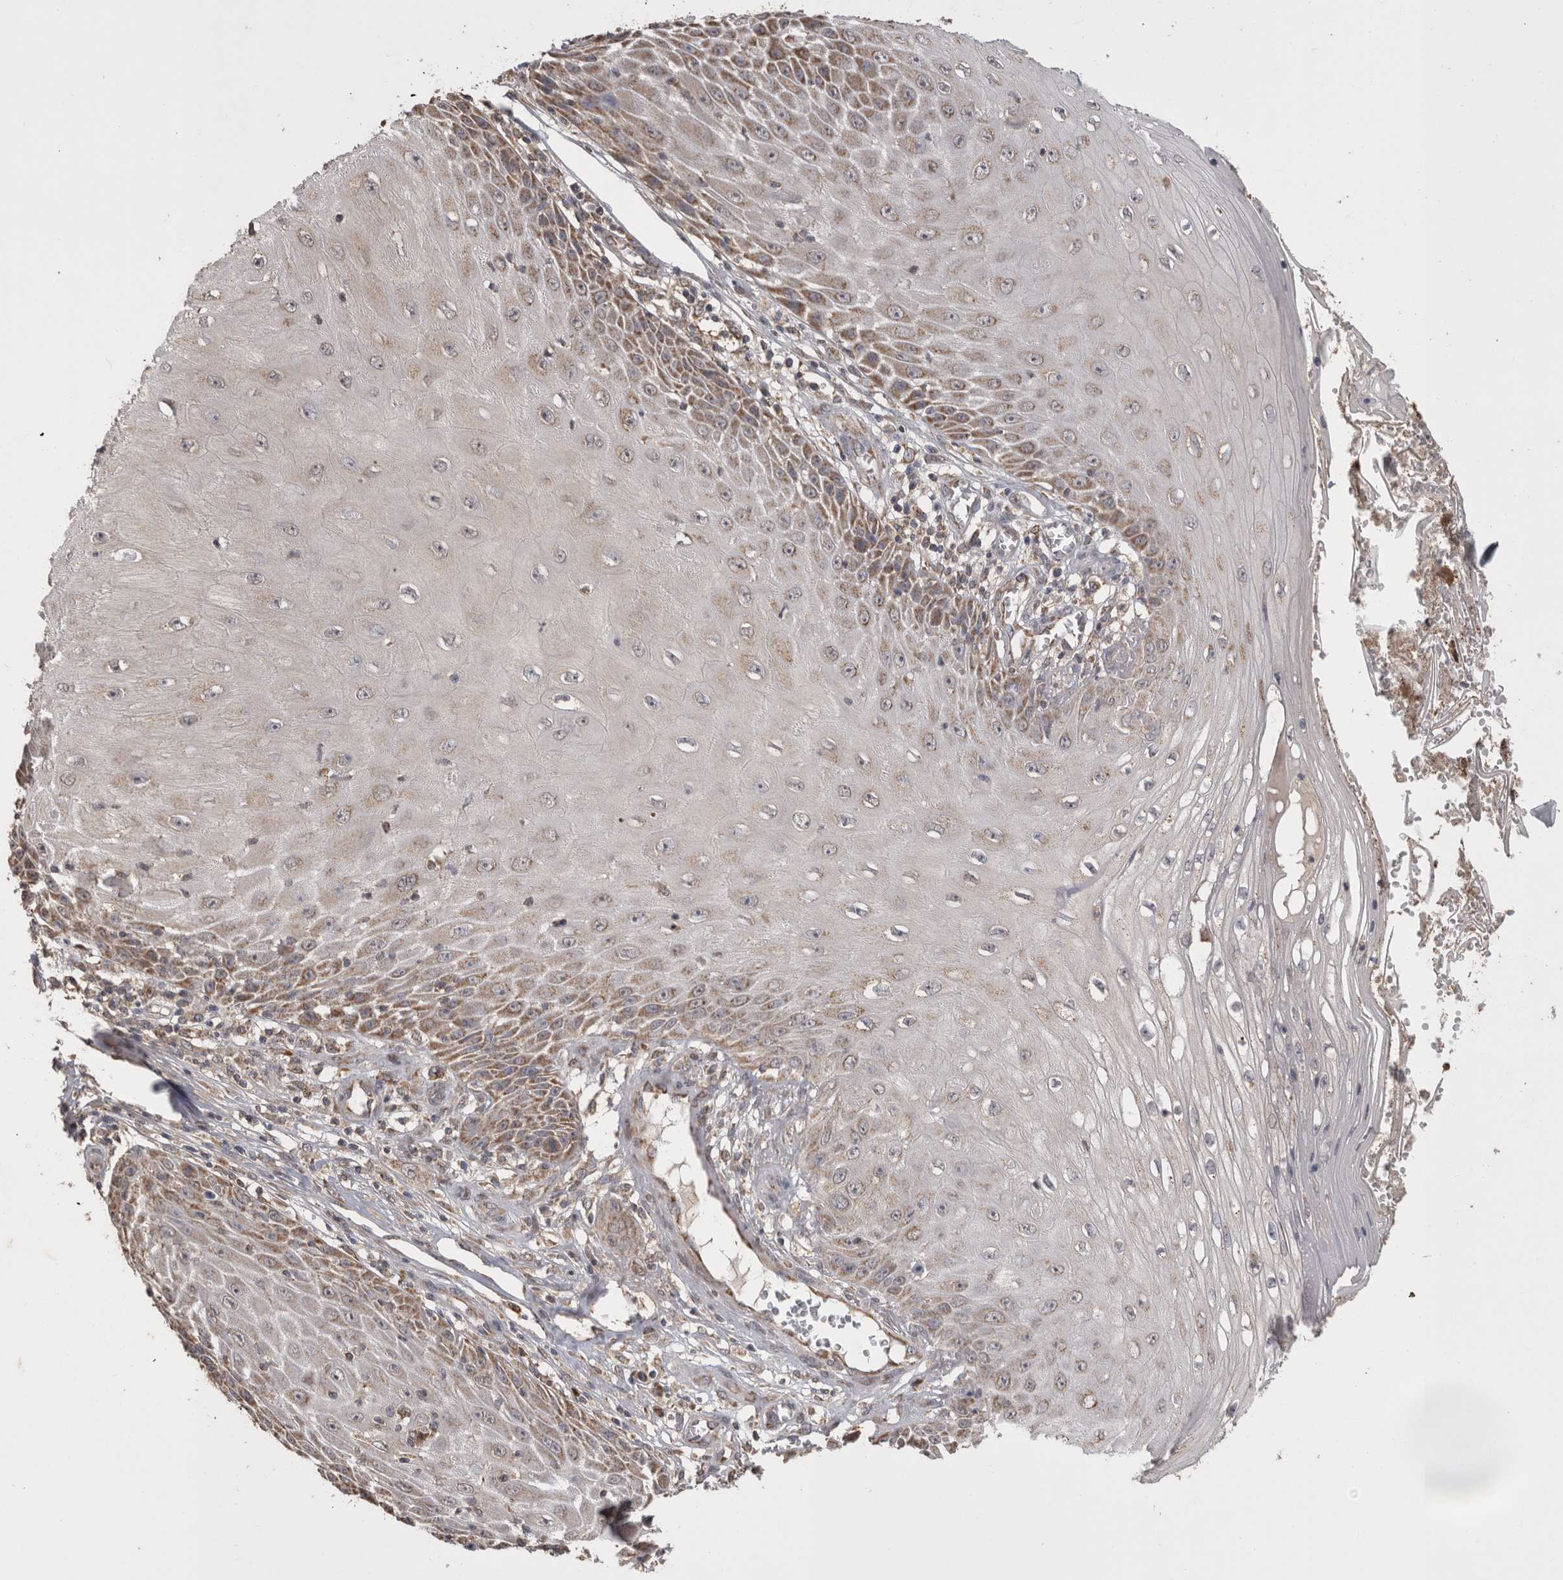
{"staining": {"intensity": "weak", "quantity": "25%-75%", "location": "cytoplasmic/membranous"}, "tissue": "skin cancer", "cell_type": "Tumor cells", "image_type": "cancer", "snomed": [{"axis": "morphology", "description": "Squamous cell carcinoma, NOS"}, {"axis": "topography", "description": "Skin"}], "caption": "This is a photomicrograph of immunohistochemistry (IHC) staining of squamous cell carcinoma (skin), which shows weak positivity in the cytoplasmic/membranous of tumor cells.", "gene": "PREP", "patient": {"sex": "female", "age": 73}}